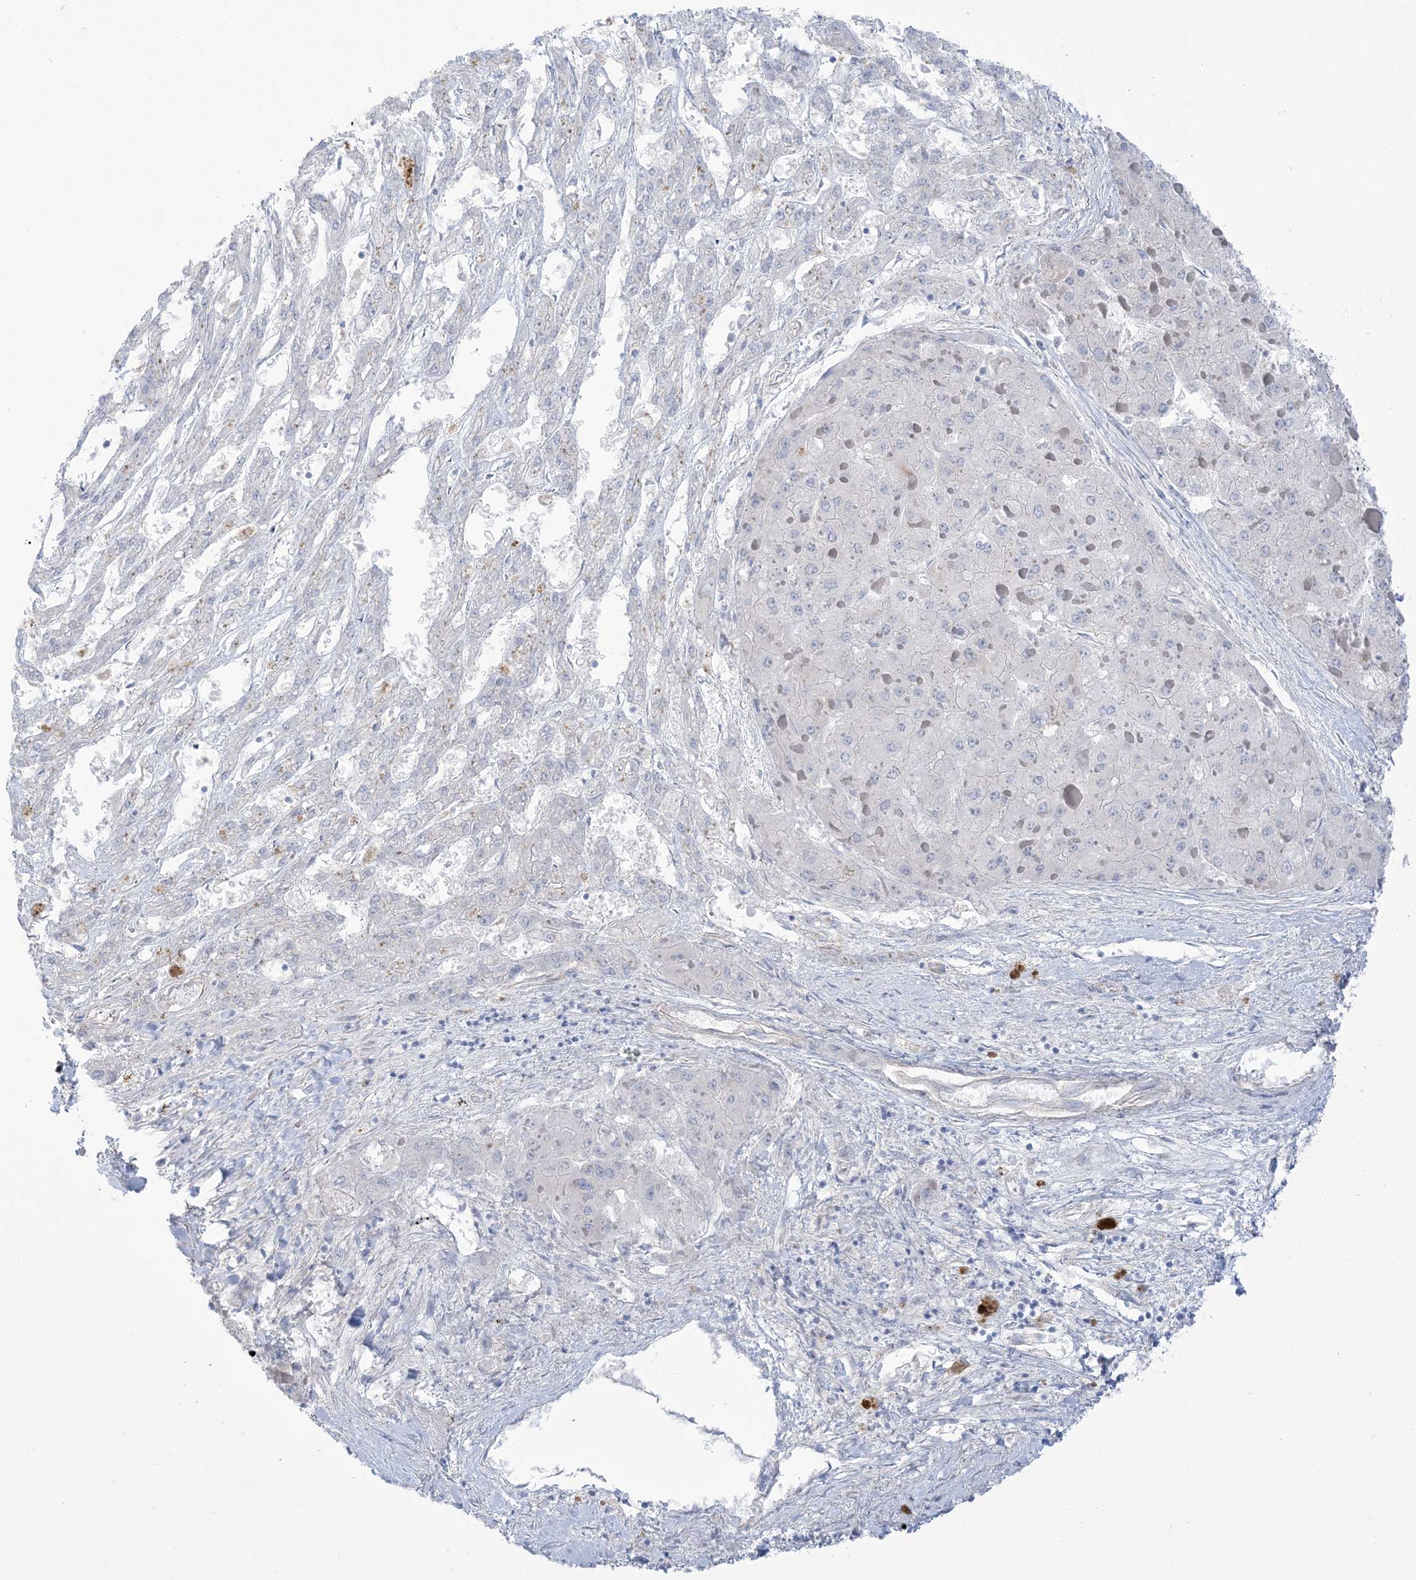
{"staining": {"intensity": "negative", "quantity": "none", "location": "none"}, "tissue": "liver cancer", "cell_type": "Tumor cells", "image_type": "cancer", "snomed": [{"axis": "morphology", "description": "Carcinoma, Hepatocellular, NOS"}, {"axis": "topography", "description": "Liver"}], "caption": "Liver cancer stained for a protein using immunohistochemistry (IHC) reveals no positivity tumor cells.", "gene": "MTHFD2L", "patient": {"sex": "female", "age": 73}}